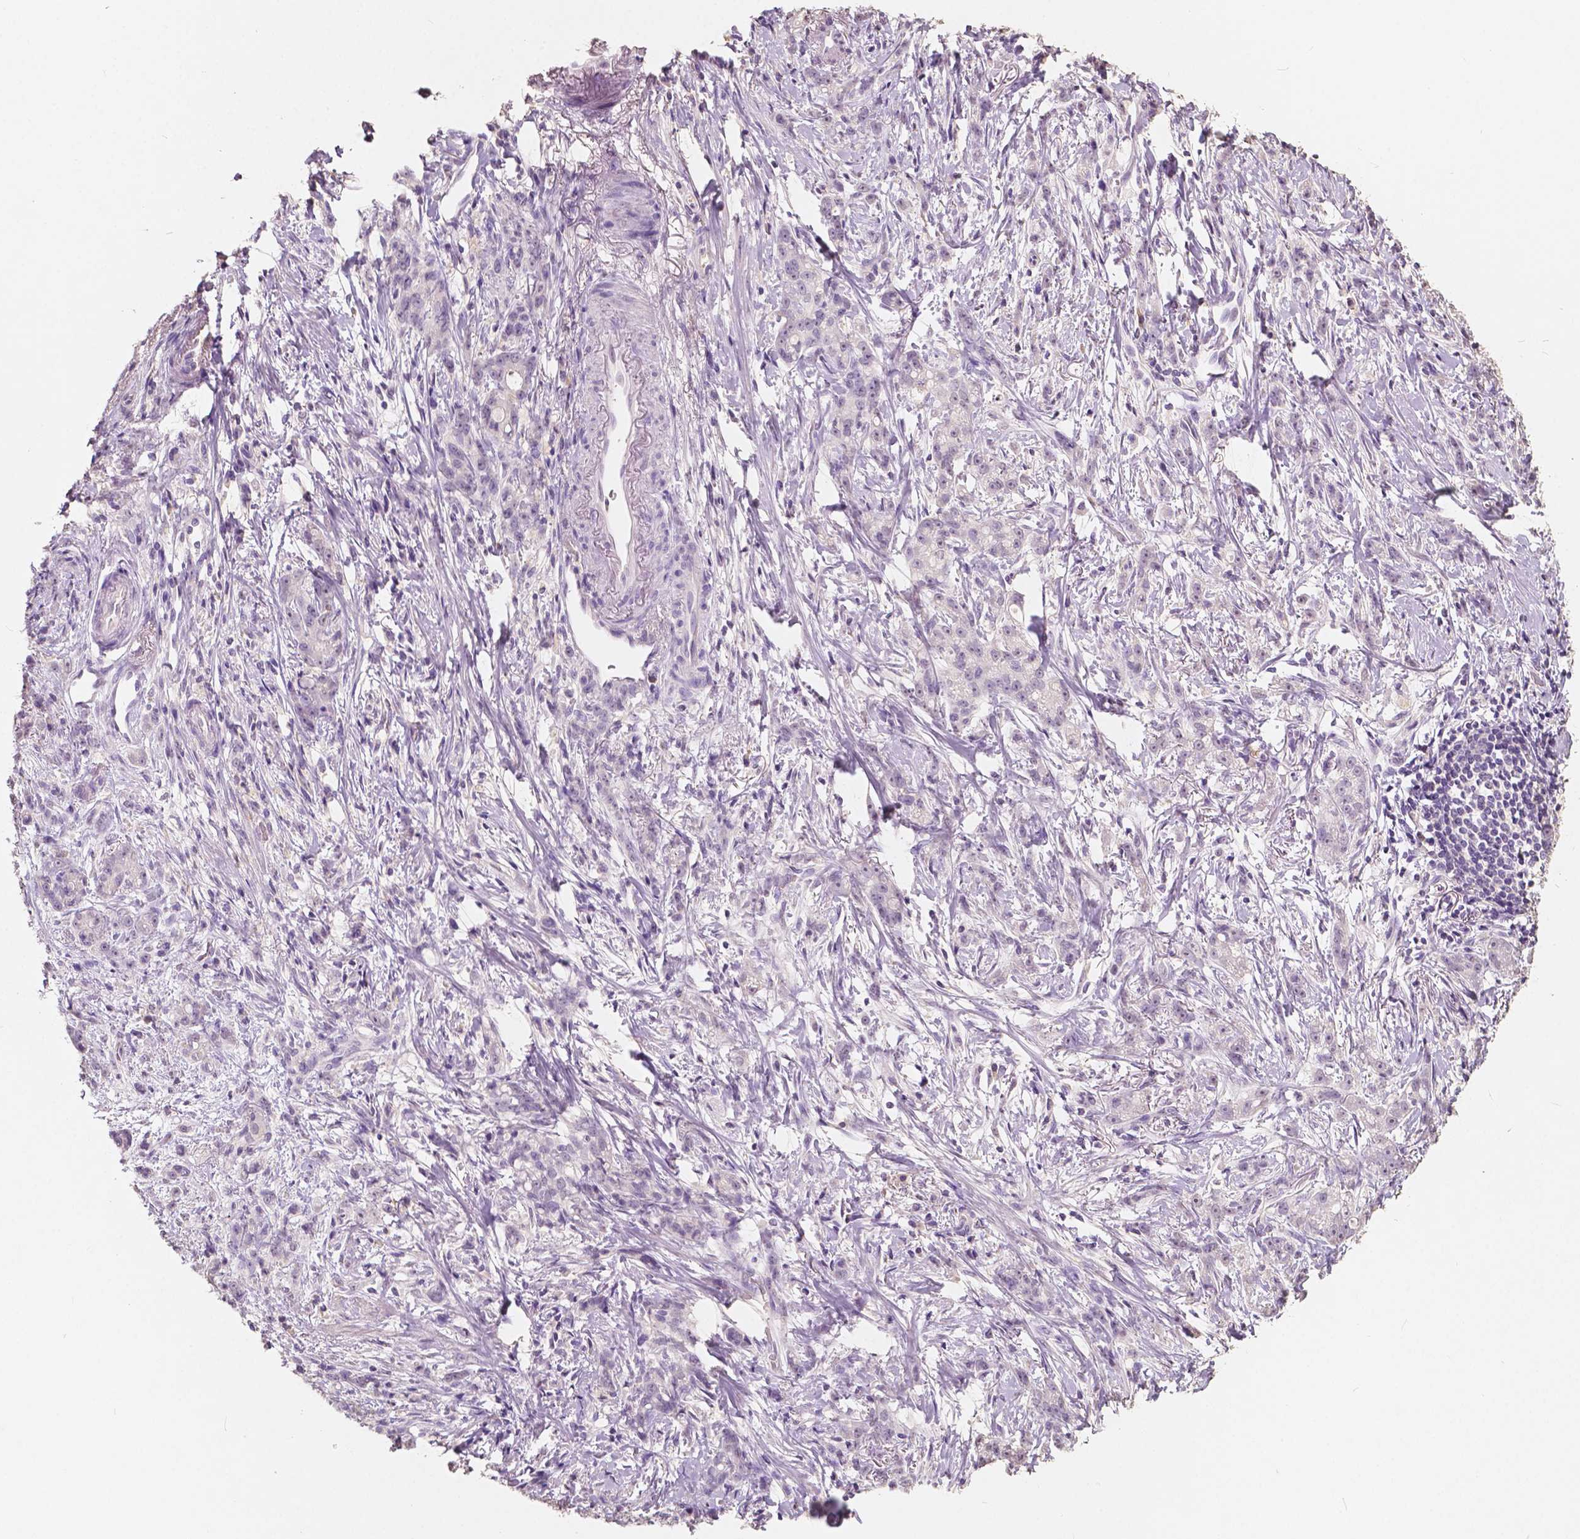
{"staining": {"intensity": "negative", "quantity": "none", "location": "none"}, "tissue": "stomach cancer", "cell_type": "Tumor cells", "image_type": "cancer", "snomed": [{"axis": "morphology", "description": "Adenocarcinoma, NOS"}, {"axis": "topography", "description": "Stomach, lower"}], "caption": "A high-resolution image shows immunohistochemistry (IHC) staining of adenocarcinoma (stomach), which exhibits no significant staining in tumor cells. (Brightfield microscopy of DAB (3,3'-diaminobenzidine) IHC at high magnification).", "gene": "SOX15", "patient": {"sex": "male", "age": 88}}